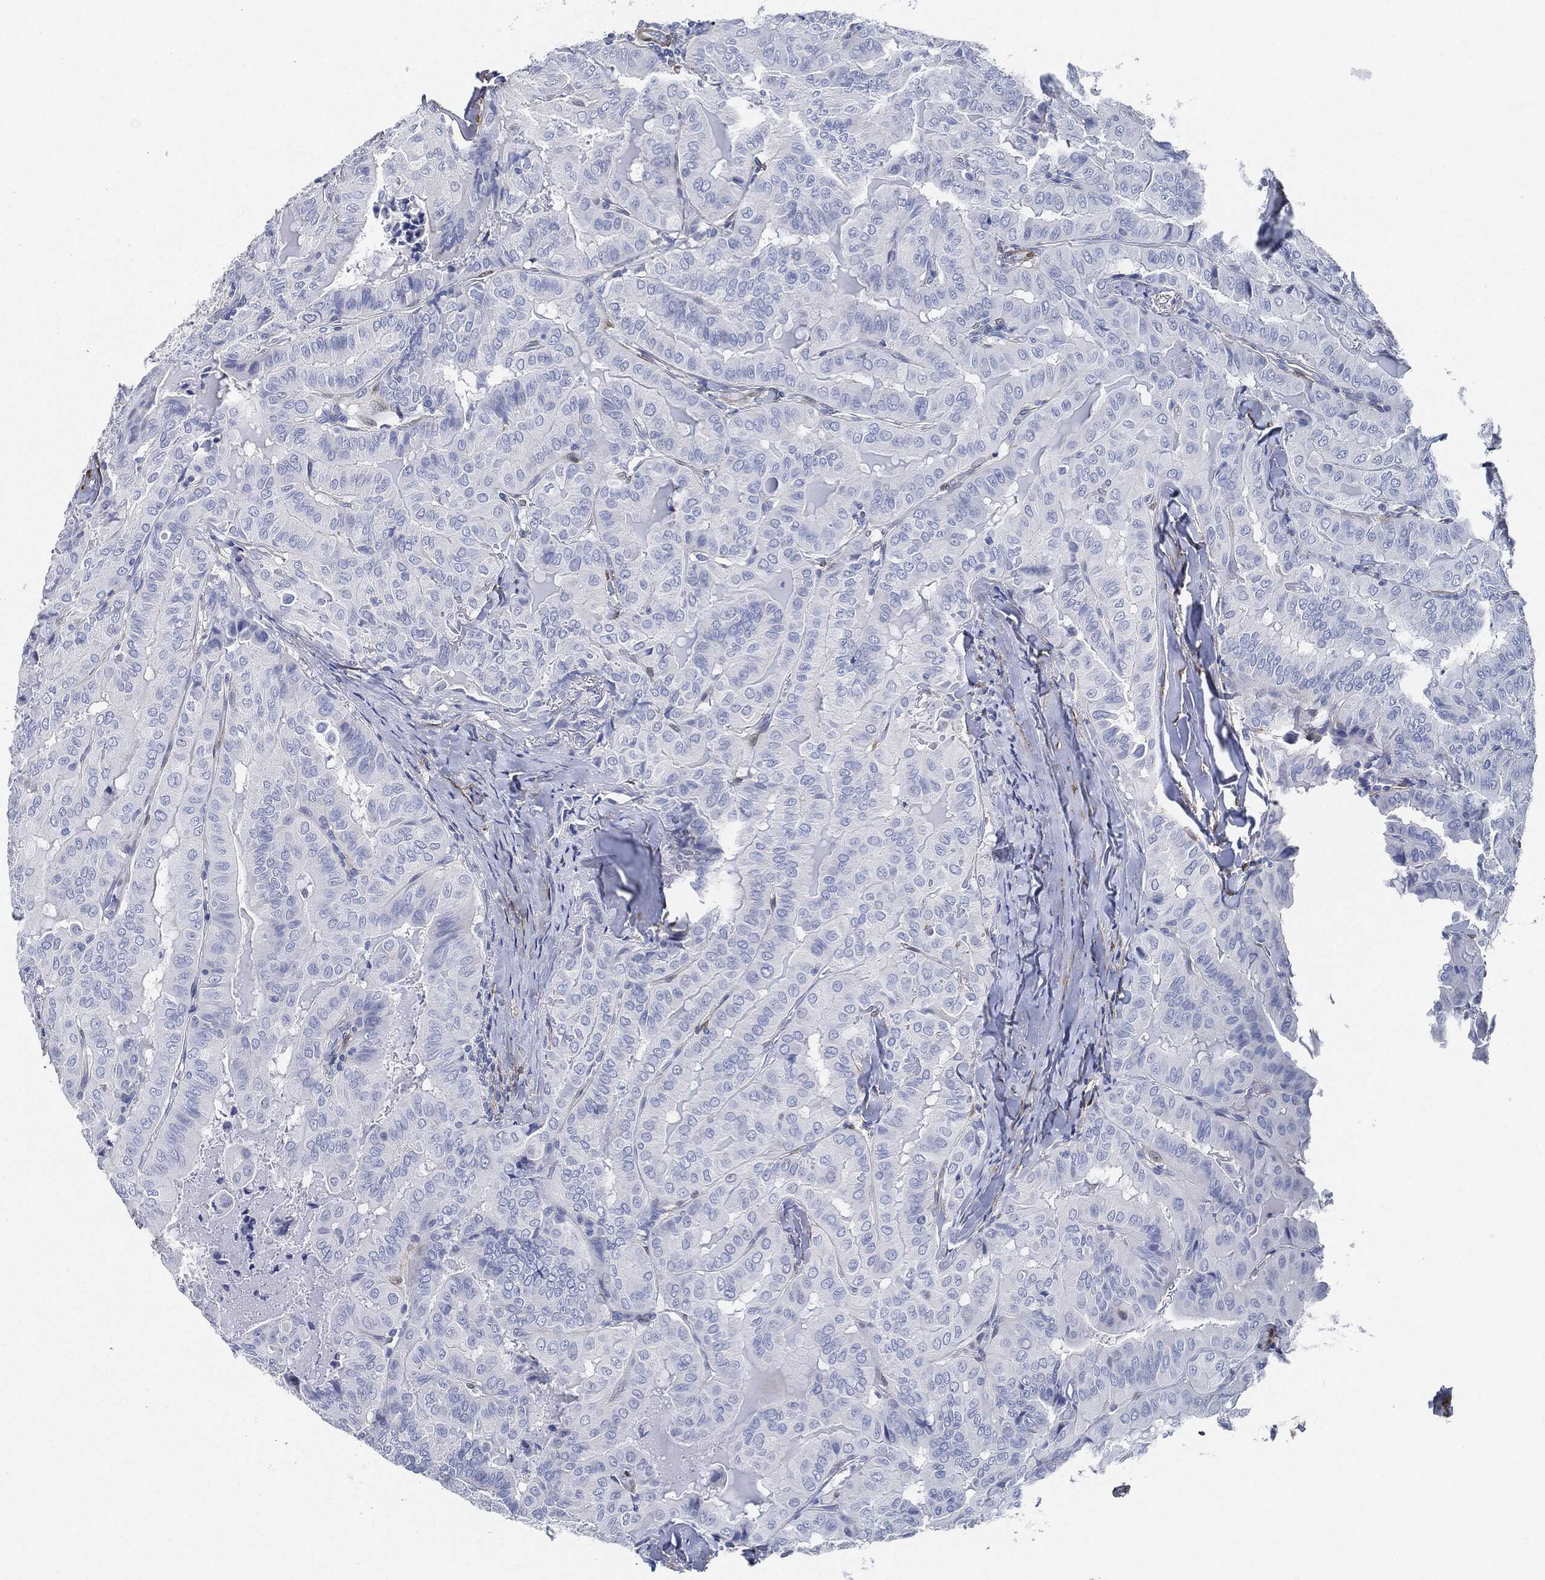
{"staining": {"intensity": "negative", "quantity": "none", "location": "none"}, "tissue": "thyroid cancer", "cell_type": "Tumor cells", "image_type": "cancer", "snomed": [{"axis": "morphology", "description": "Papillary adenocarcinoma, NOS"}, {"axis": "topography", "description": "Thyroid gland"}], "caption": "High magnification brightfield microscopy of thyroid papillary adenocarcinoma stained with DAB (brown) and counterstained with hematoxylin (blue): tumor cells show no significant positivity.", "gene": "TAGLN", "patient": {"sex": "female", "age": 68}}